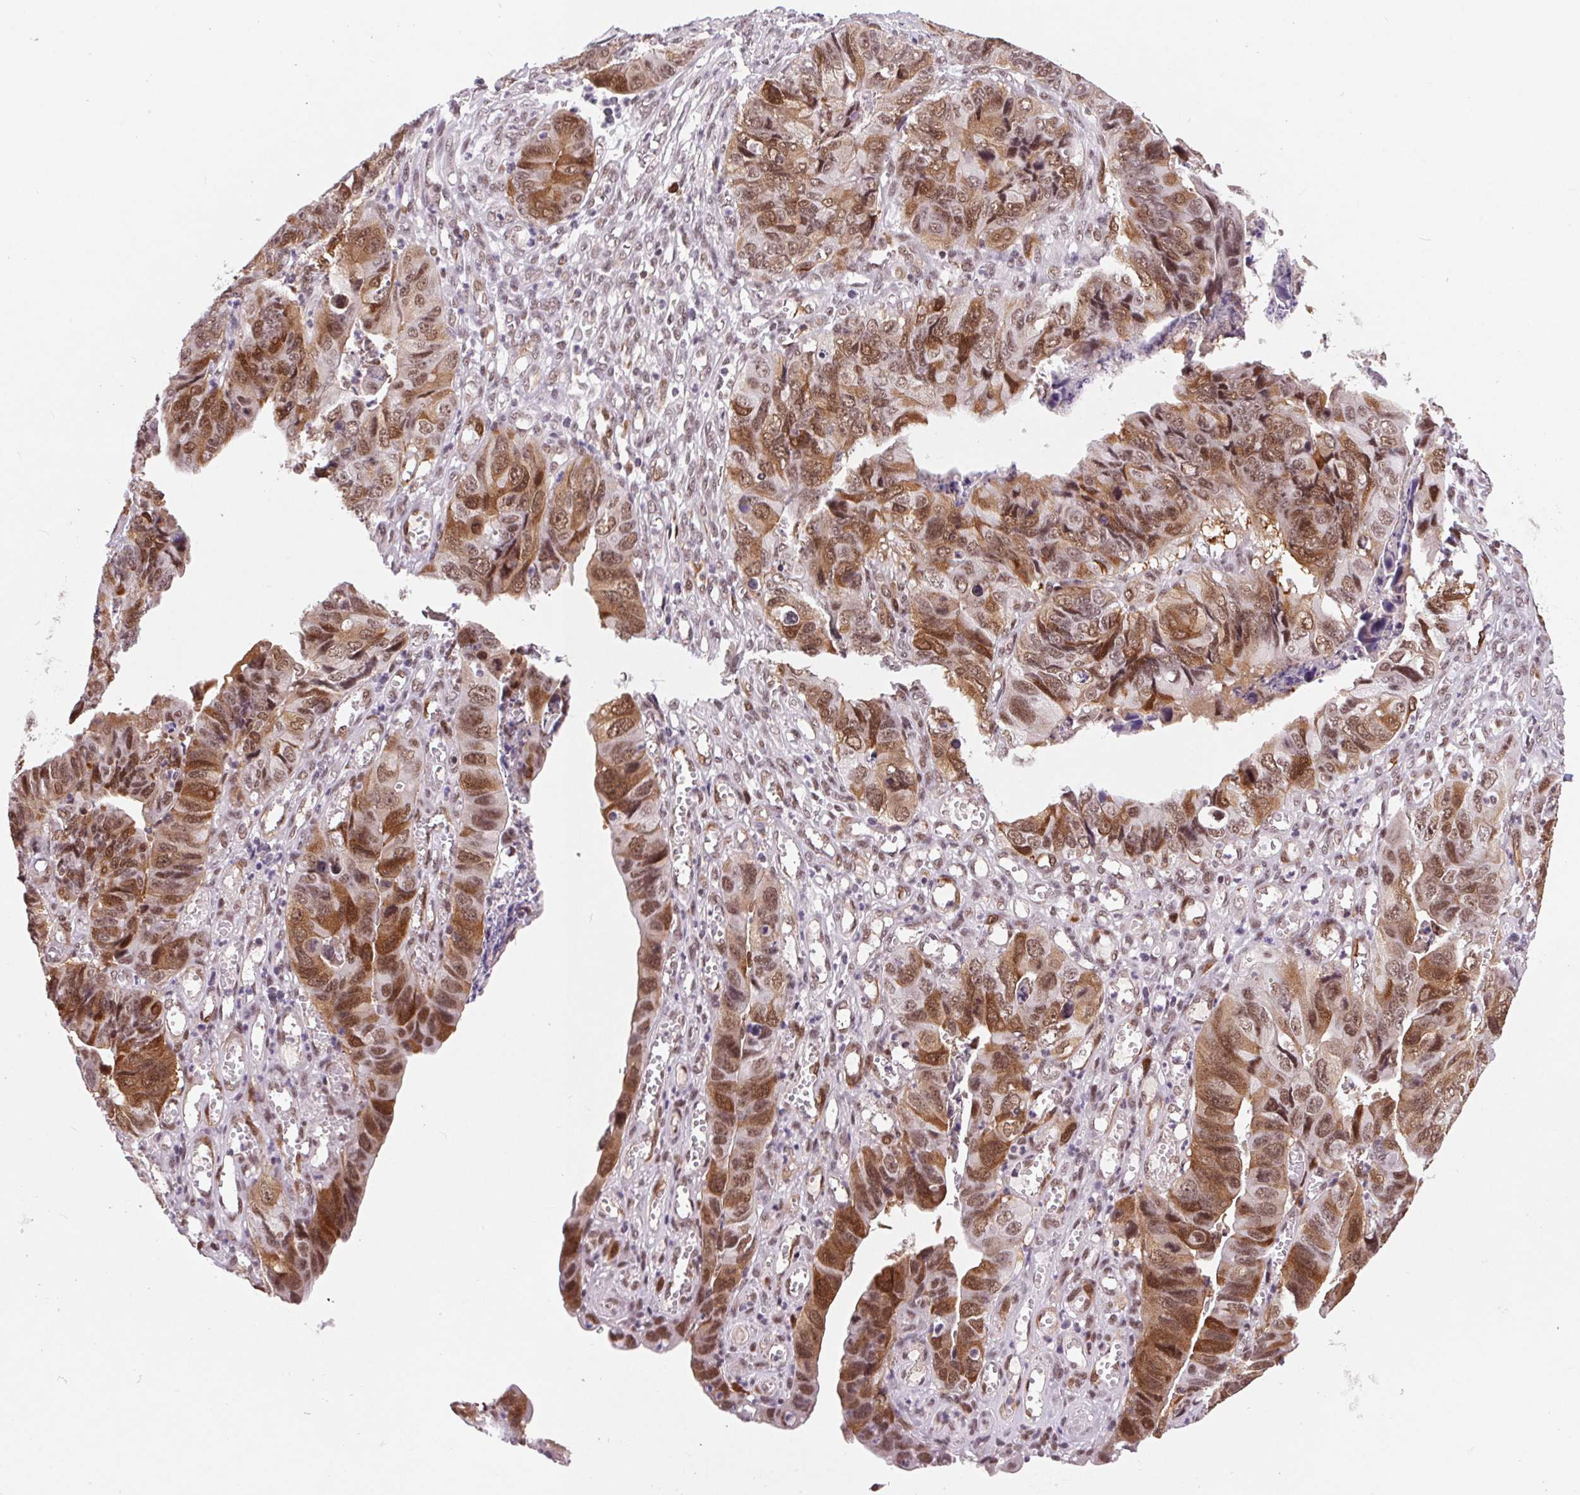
{"staining": {"intensity": "moderate", "quantity": ">75%", "location": "cytoplasmic/membranous,nuclear"}, "tissue": "stomach cancer", "cell_type": "Tumor cells", "image_type": "cancer", "snomed": [{"axis": "morphology", "description": "Adenocarcinoma, NOS"}, {"axis": "topography", "description": "Stomach, lower"}], "caption": "Protein staining shows moderate cytoplasmic/membranous and nuclear expression in approximately >75% of tumor cells in stomach cancer (adenocarcinoma). The protein of interest is shown in brown color, while the nuclei are stained blue.", "gene": "CD2BP2", "patient": {"sex": "male", "age": 77}}